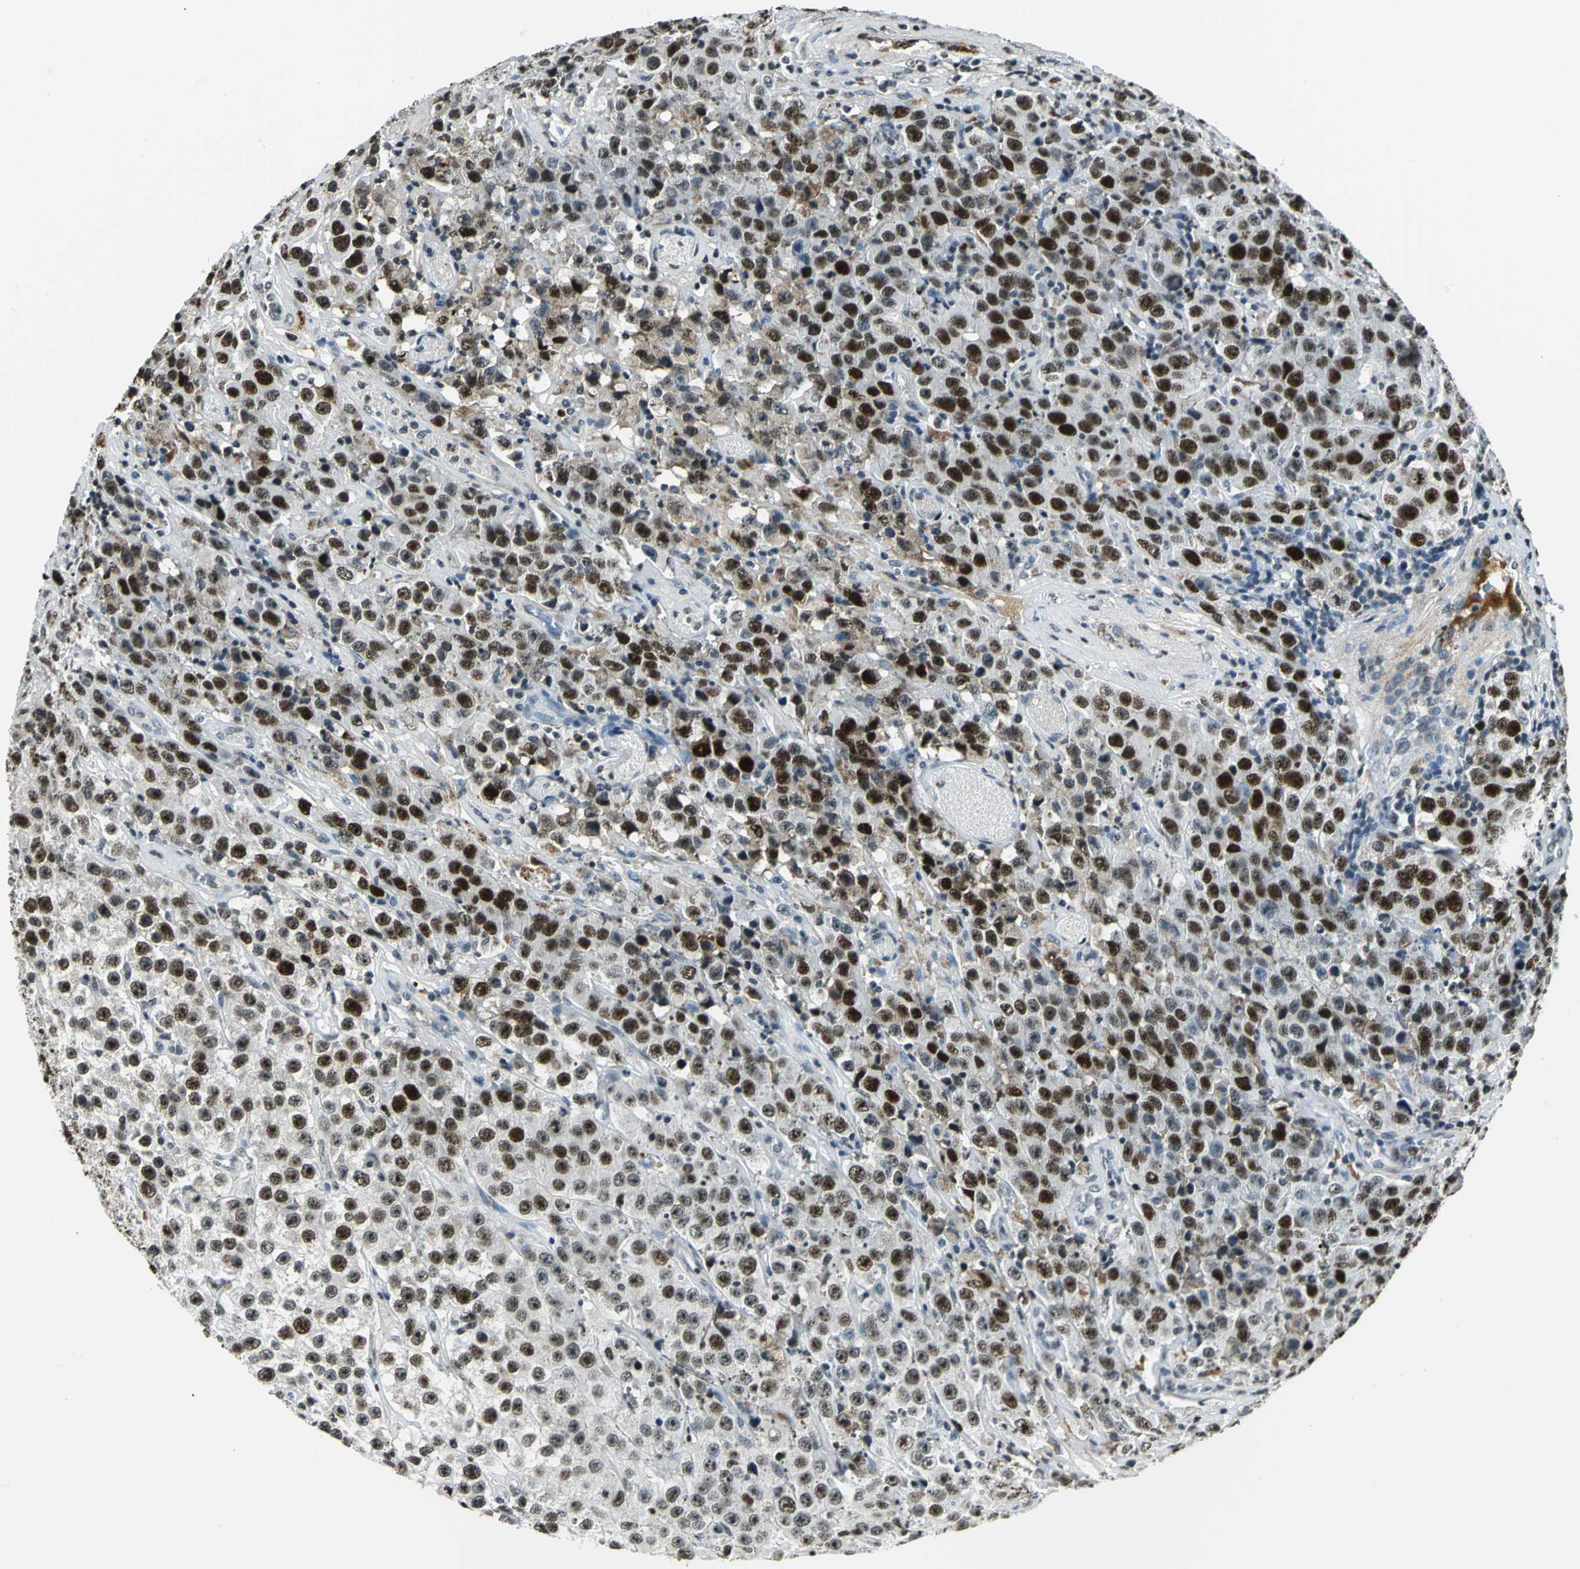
{"staining": {"intensity": "strong", "quantity": ">75%", "location": "nuclear"}, "tissue": "testis cancer", "cell_type": "Tumor cells", "image_type": "cancer", "snomed": [{"axis": "morphology", "description": "Seminoma, NOS"}, {"axis": "topography", "description": "Testis"}], "caption": "High-power microscopy captured an immunohistochemistry image of testis cancer (seminoma), revealing strong nuclear staining in about >75% of tumor cells.", "gene": "MCM4", "patient": {"sex": "male", "age": 52}}